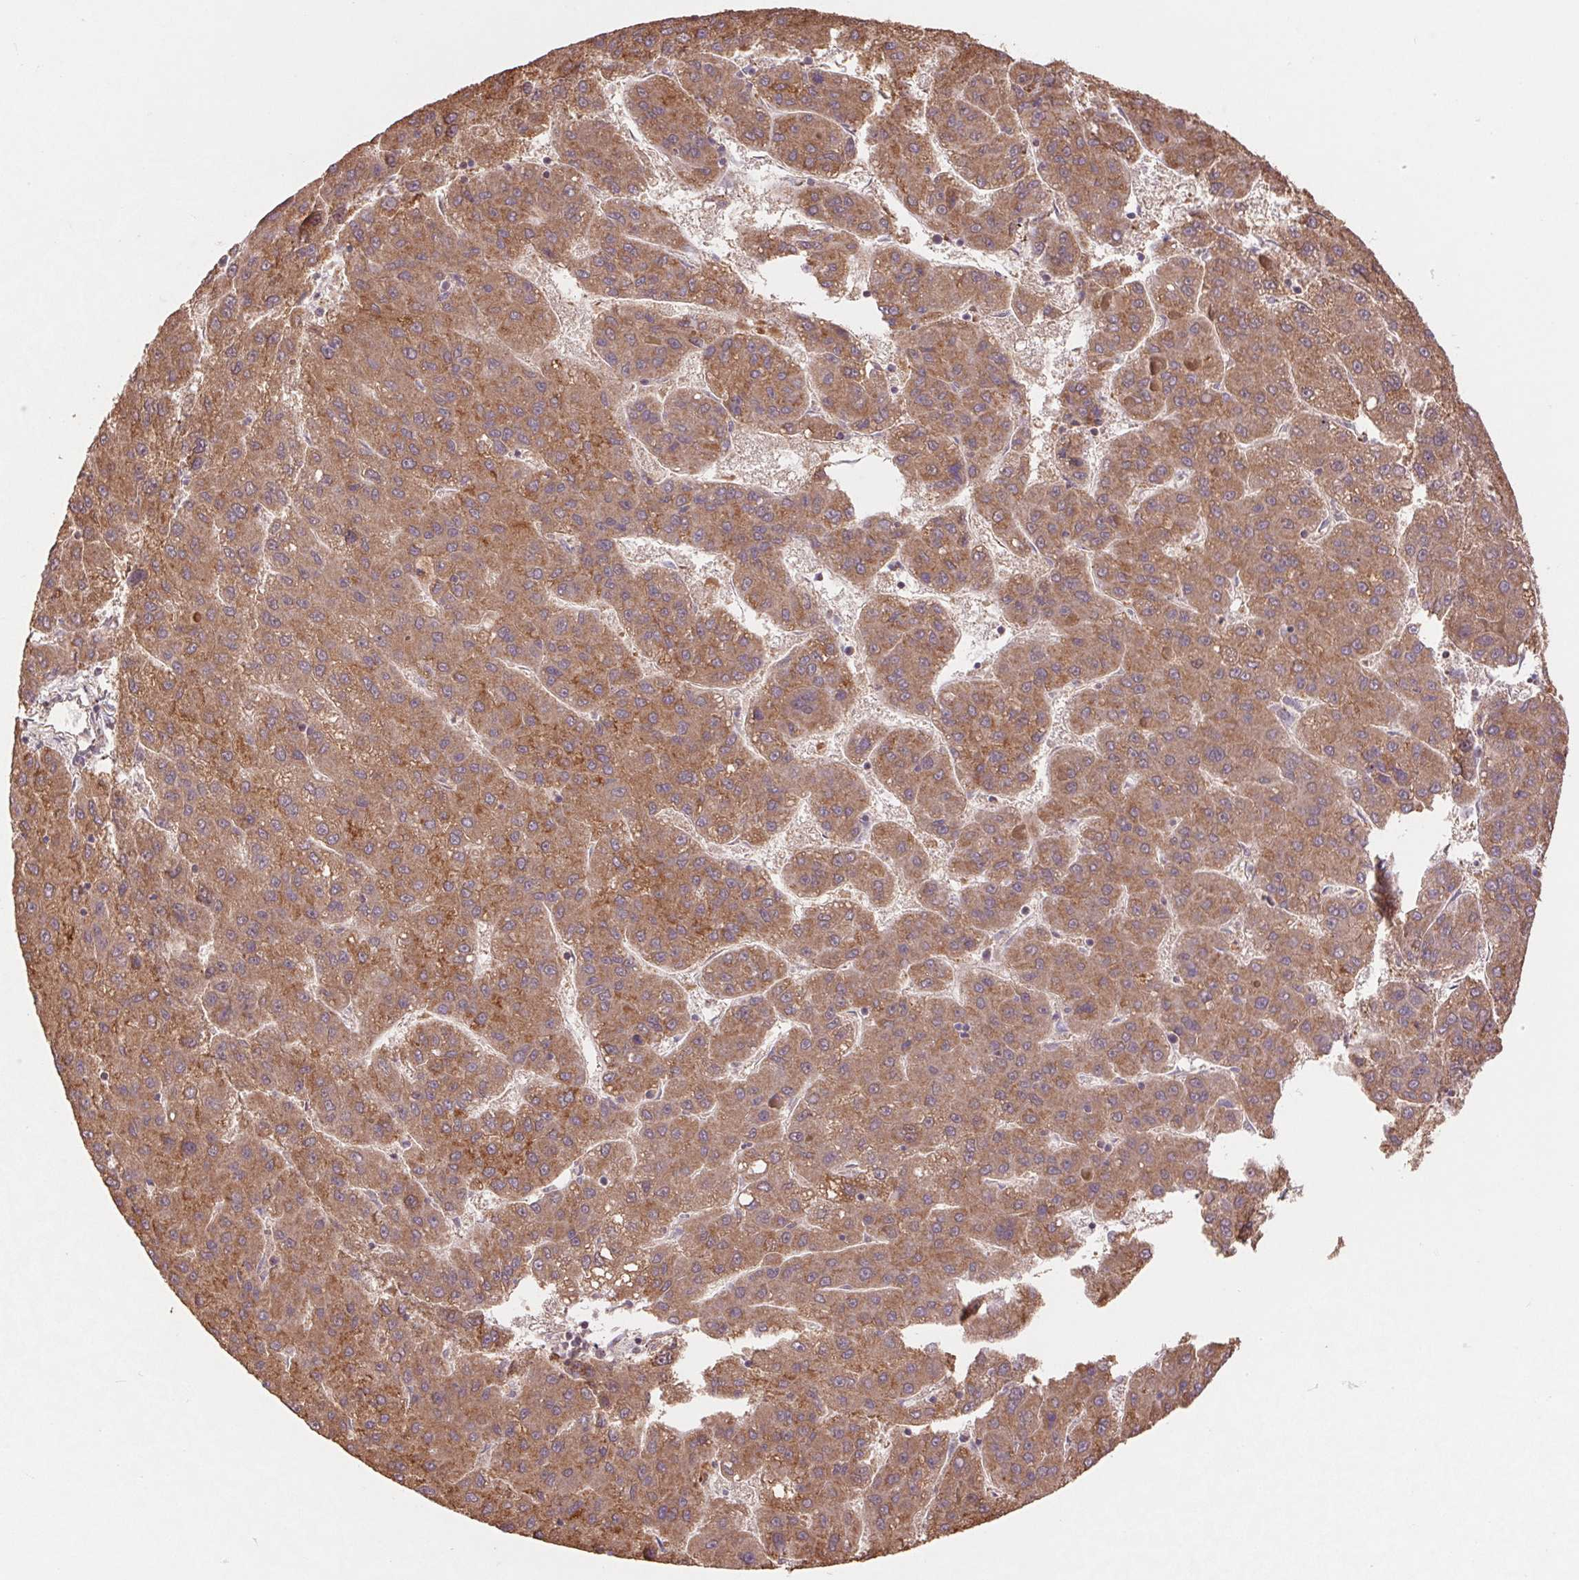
{"staining": {"intensity": "moderate", "quantity": ">75%", "location": "cytoplasmic/membranous"}, "tissue": "liver cancer", "cell_type": "Tumor cells", "image_type": "cancer", "snomed": [{"axis": "morphology", "description": "Carcinoma, Hepatocellular, NOS"}, {"axis": "topography", "description": "Liver"}], "caption": "A brown stain shows moderate cytoplasmic/membranous expression of a protein in hepatocellular carcinoma (liver) tumor cells.", "gene": "PDHA1", "patient": {"sex": "female", "age": 82}}